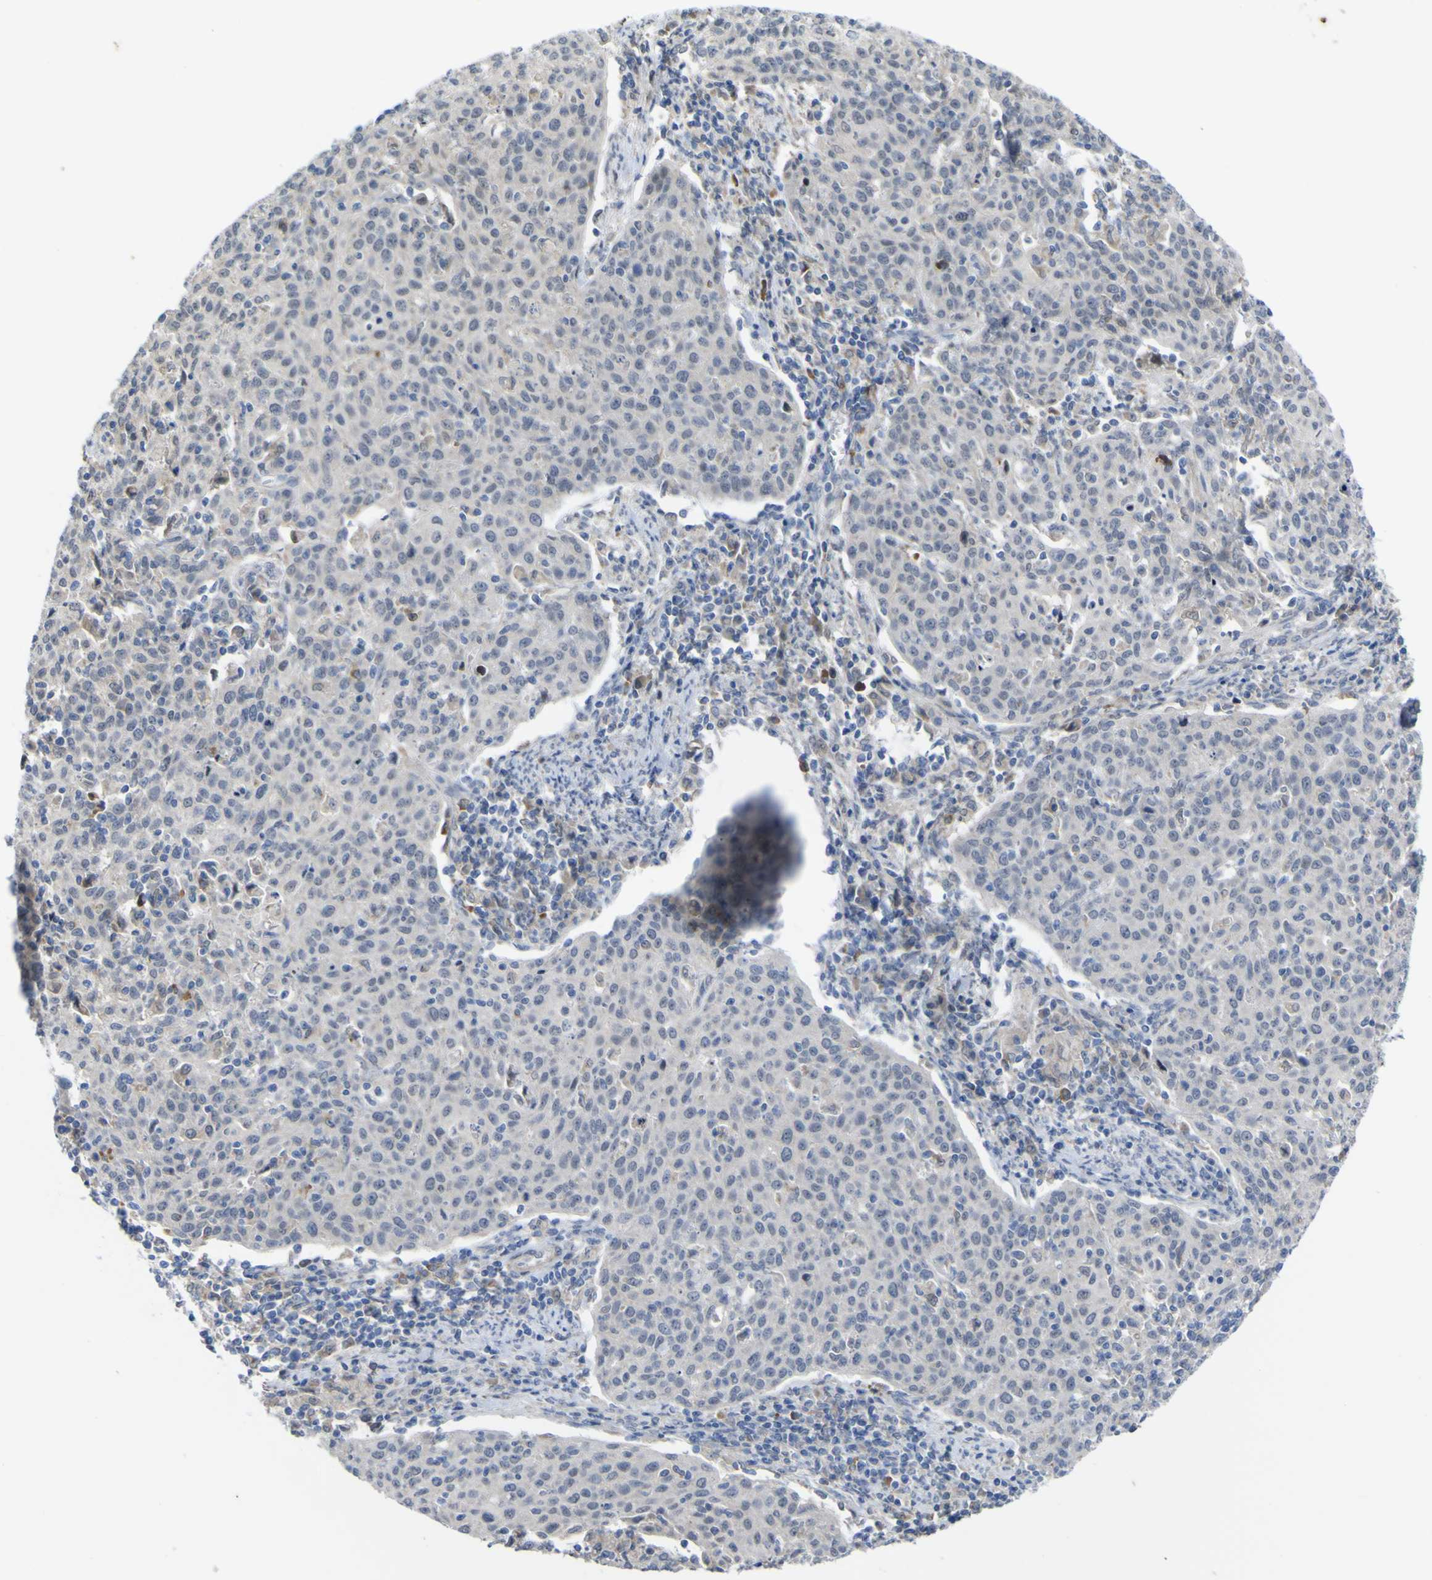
{"staining": {"intensity": "negative", "quantity": "none", "location": "none"}, "tissue": "cervical cancer", "cell_type": "Tumor cells", "image_type": "cancer", "snomed": [{"axis": "morphology", "description": "Squamous cell carcinoma, NOS"}, {"axis": "topography", "description": "Cervix"}], "caption": "Tumor cells show no significant positivity in squamous cell carcinoma (cervical).", "gene": "TNFRSF11A", "patient": {"sex": "female", "age": 38}}